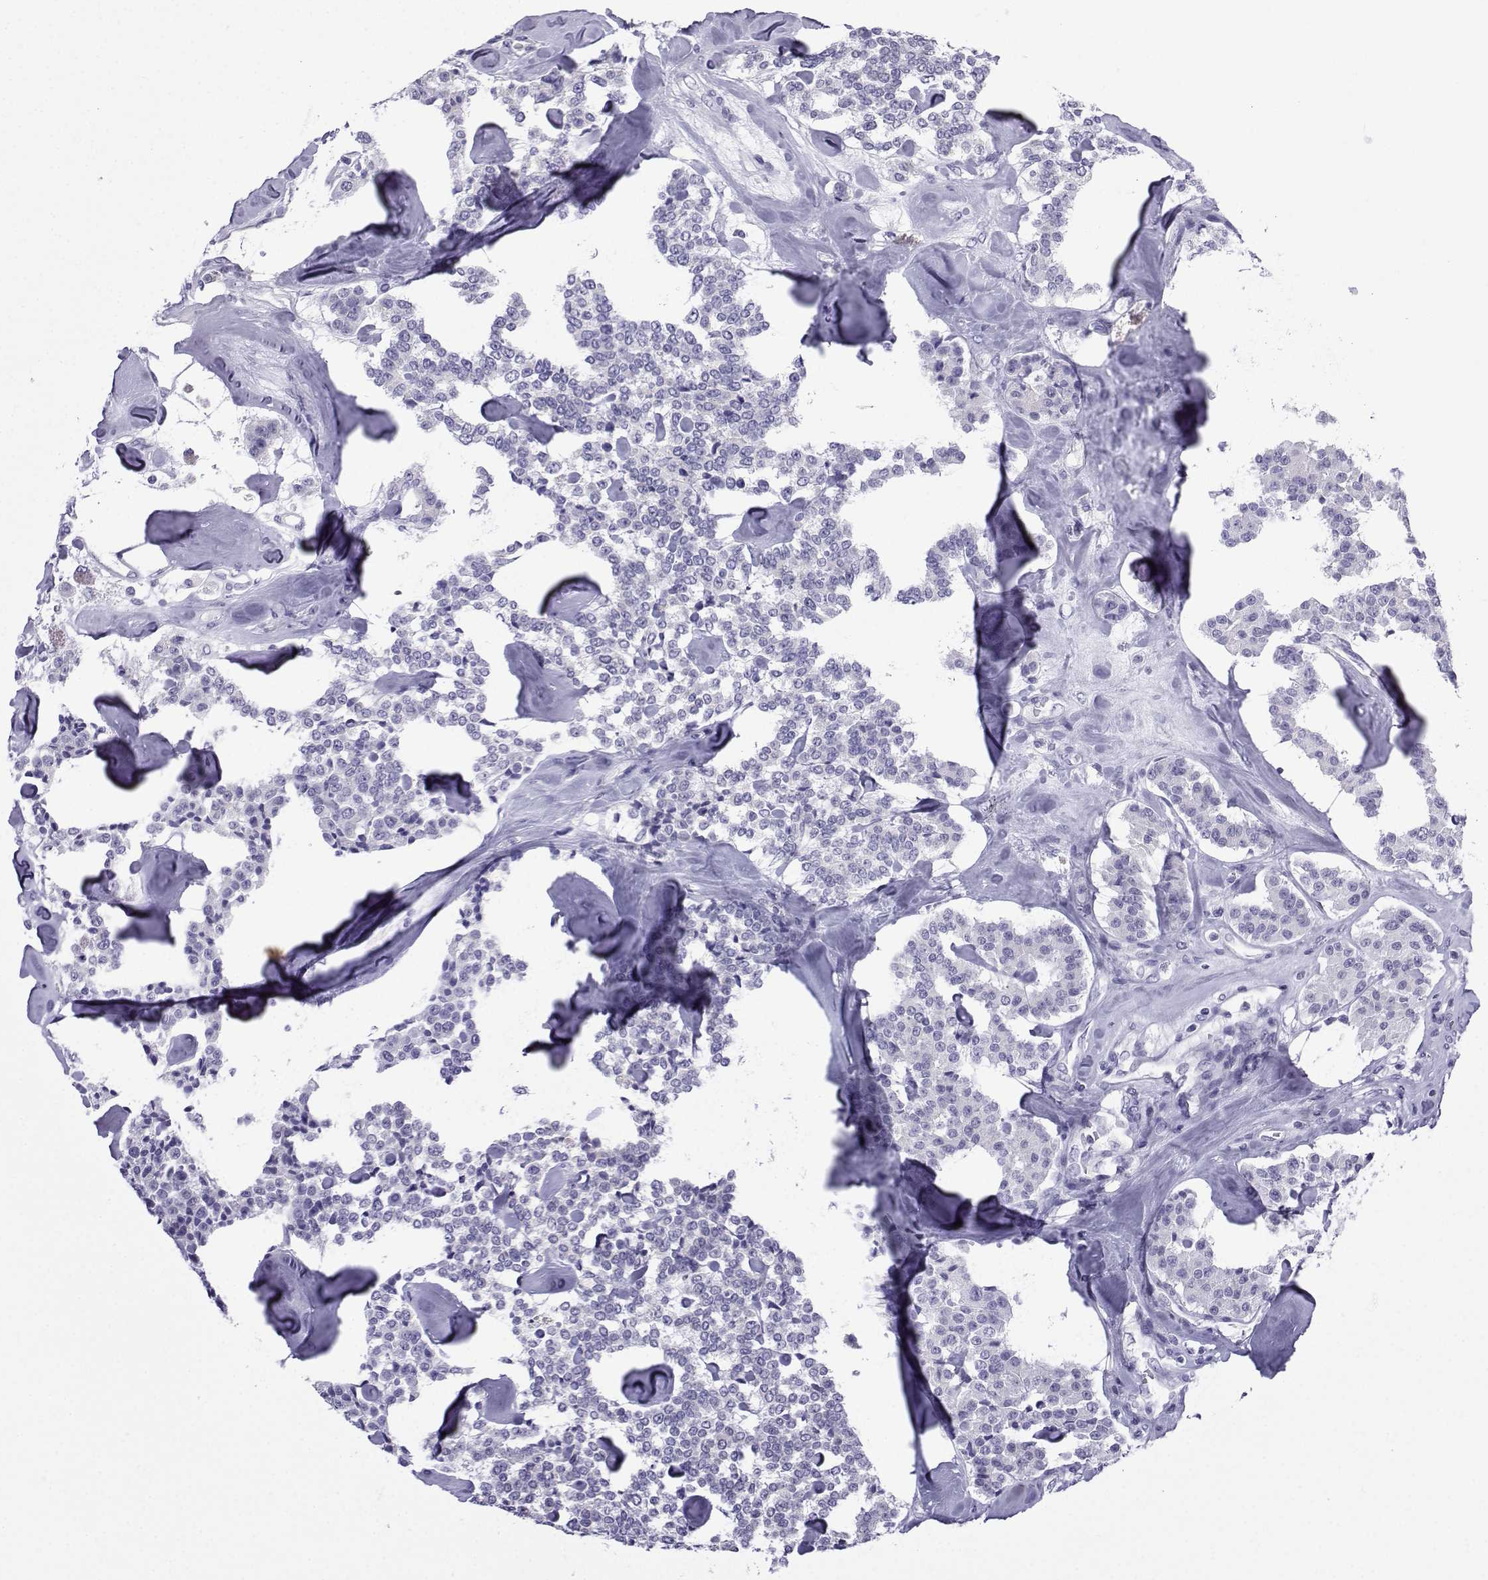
{"staining": {"intensity": "negative", "quantity": "none", "location": "none"}, "tissue": "carcinoid", "cell_type": "Tumor cells", "image_type": "cancer", "snomed": [{"axis": "morphology", "description": "Carcinoid, malignant, NOS"}, {"axis": "topography", "description": "Pancreas"}], "caption": "The immunohistochemistry (IHC) histopathology image has no significant staining in tumor cells of malignant carcinoid tissue.", "gene": "ACRBP", "patient": {"sex": "male", "age": 41}}